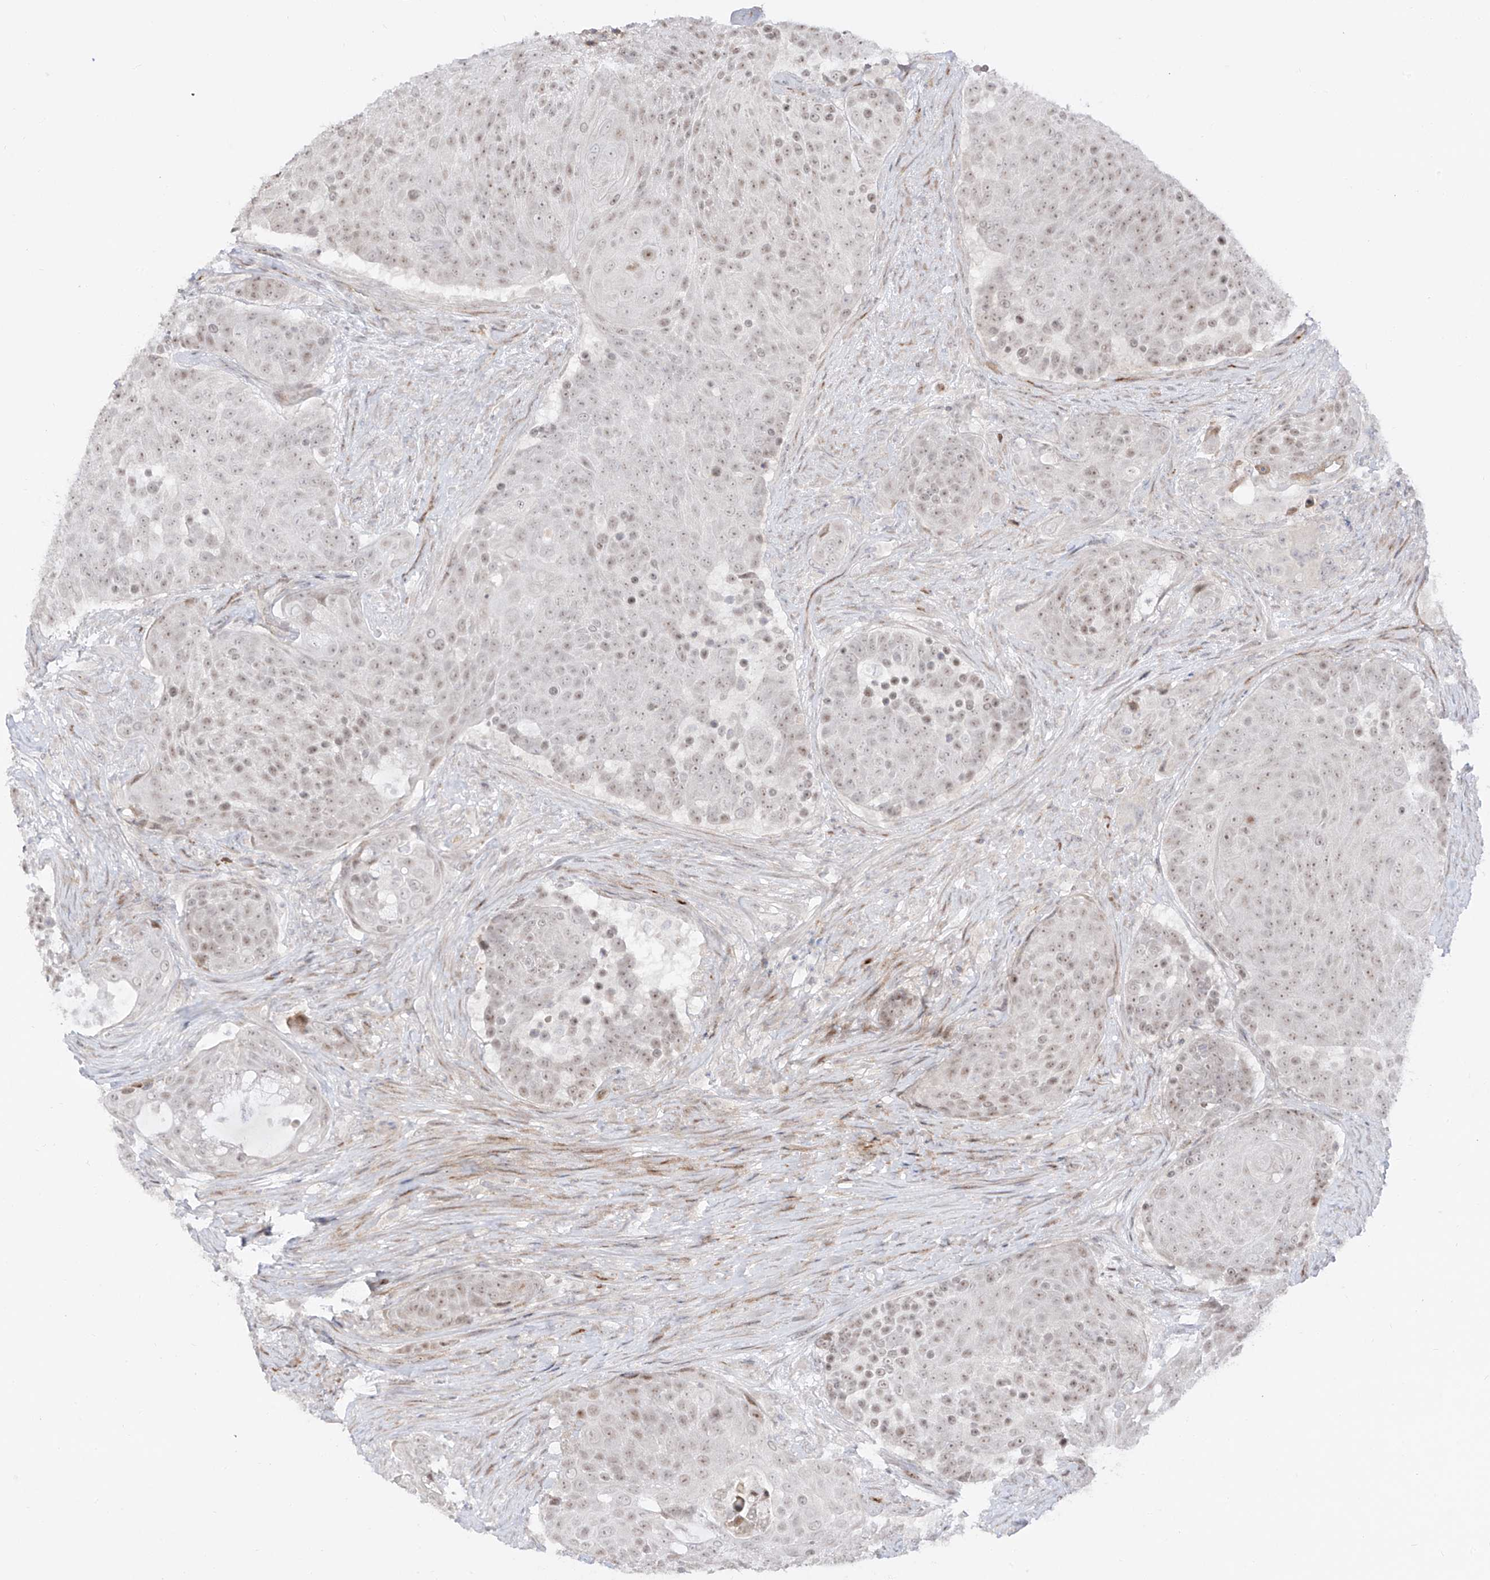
{"staining": {"intensity": "weak", "quantity": "25%-75%", "location": "nuclear"}, "tissue": "urothelial cancer", "cell_type": "Tumor cells", "image_type": "cancer", "snomed": [{"axis": "morphology", "description": "Urothelial carcinoma, High grade"}, {"axis": "topography", "description": "Urinary bladder"}], "caption": "DAB (3,3'-diaminobenzidine) immunohistochemical staining of human urothelial cancer demonstrates weak nuclear protein expression in about 25%-75% of tumor cells. Using DAB (3,3'-diaminobenzidine) (brown) and hematoxylin (blue) stains, captured at high magnification using brightfield microscopy.", "gene": "ZNF180", "patient": {"sex": "female", "age": 63}}